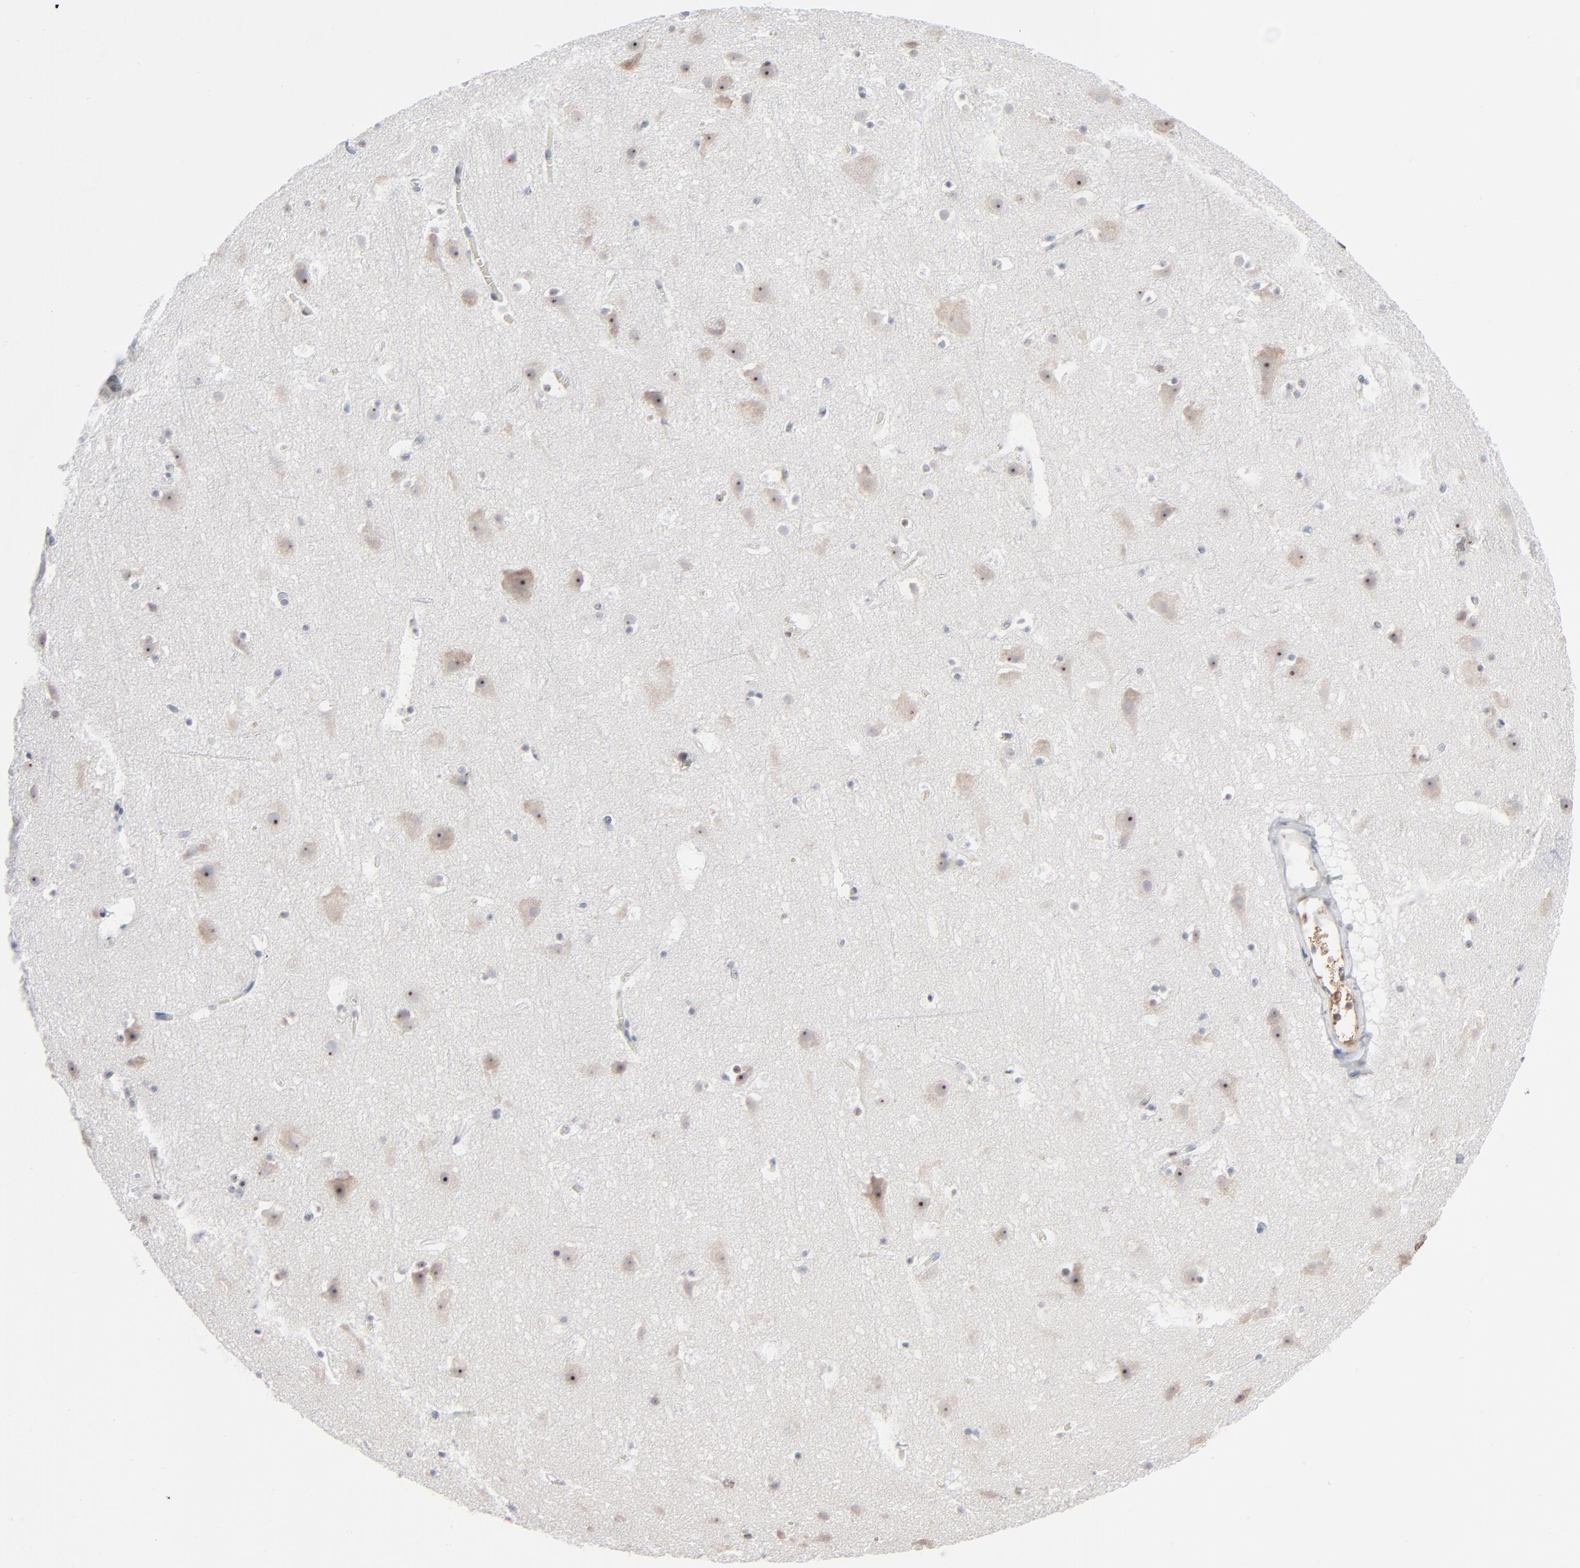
{"staining": {"intensity": "weak", "quantity": ">75%", "location": "cytoplasmic/membranous,nuclear"}, "tissue": "cerebral cortex", "cell_type": "Endothelial cells", "image_type": "normal", "snomed": [{"axis": "morphology", "description": "Normal tissue, NOS"}, {"axis": "topography", "description": "Cerebral cortex"}], "caption": "An immunohistochemistry micrograph of benign tissue is shown. Protein staining in brown shows weak cytoplasmic/membranous,nuclear positivity in cerebral cortex within endothelial cells. Immunohistochemistry stains the protein of interest in brown and the nuclei are stained blue.", "gene": "MPHOSPH6", "patient": {"sex": "male", "age": 45}}